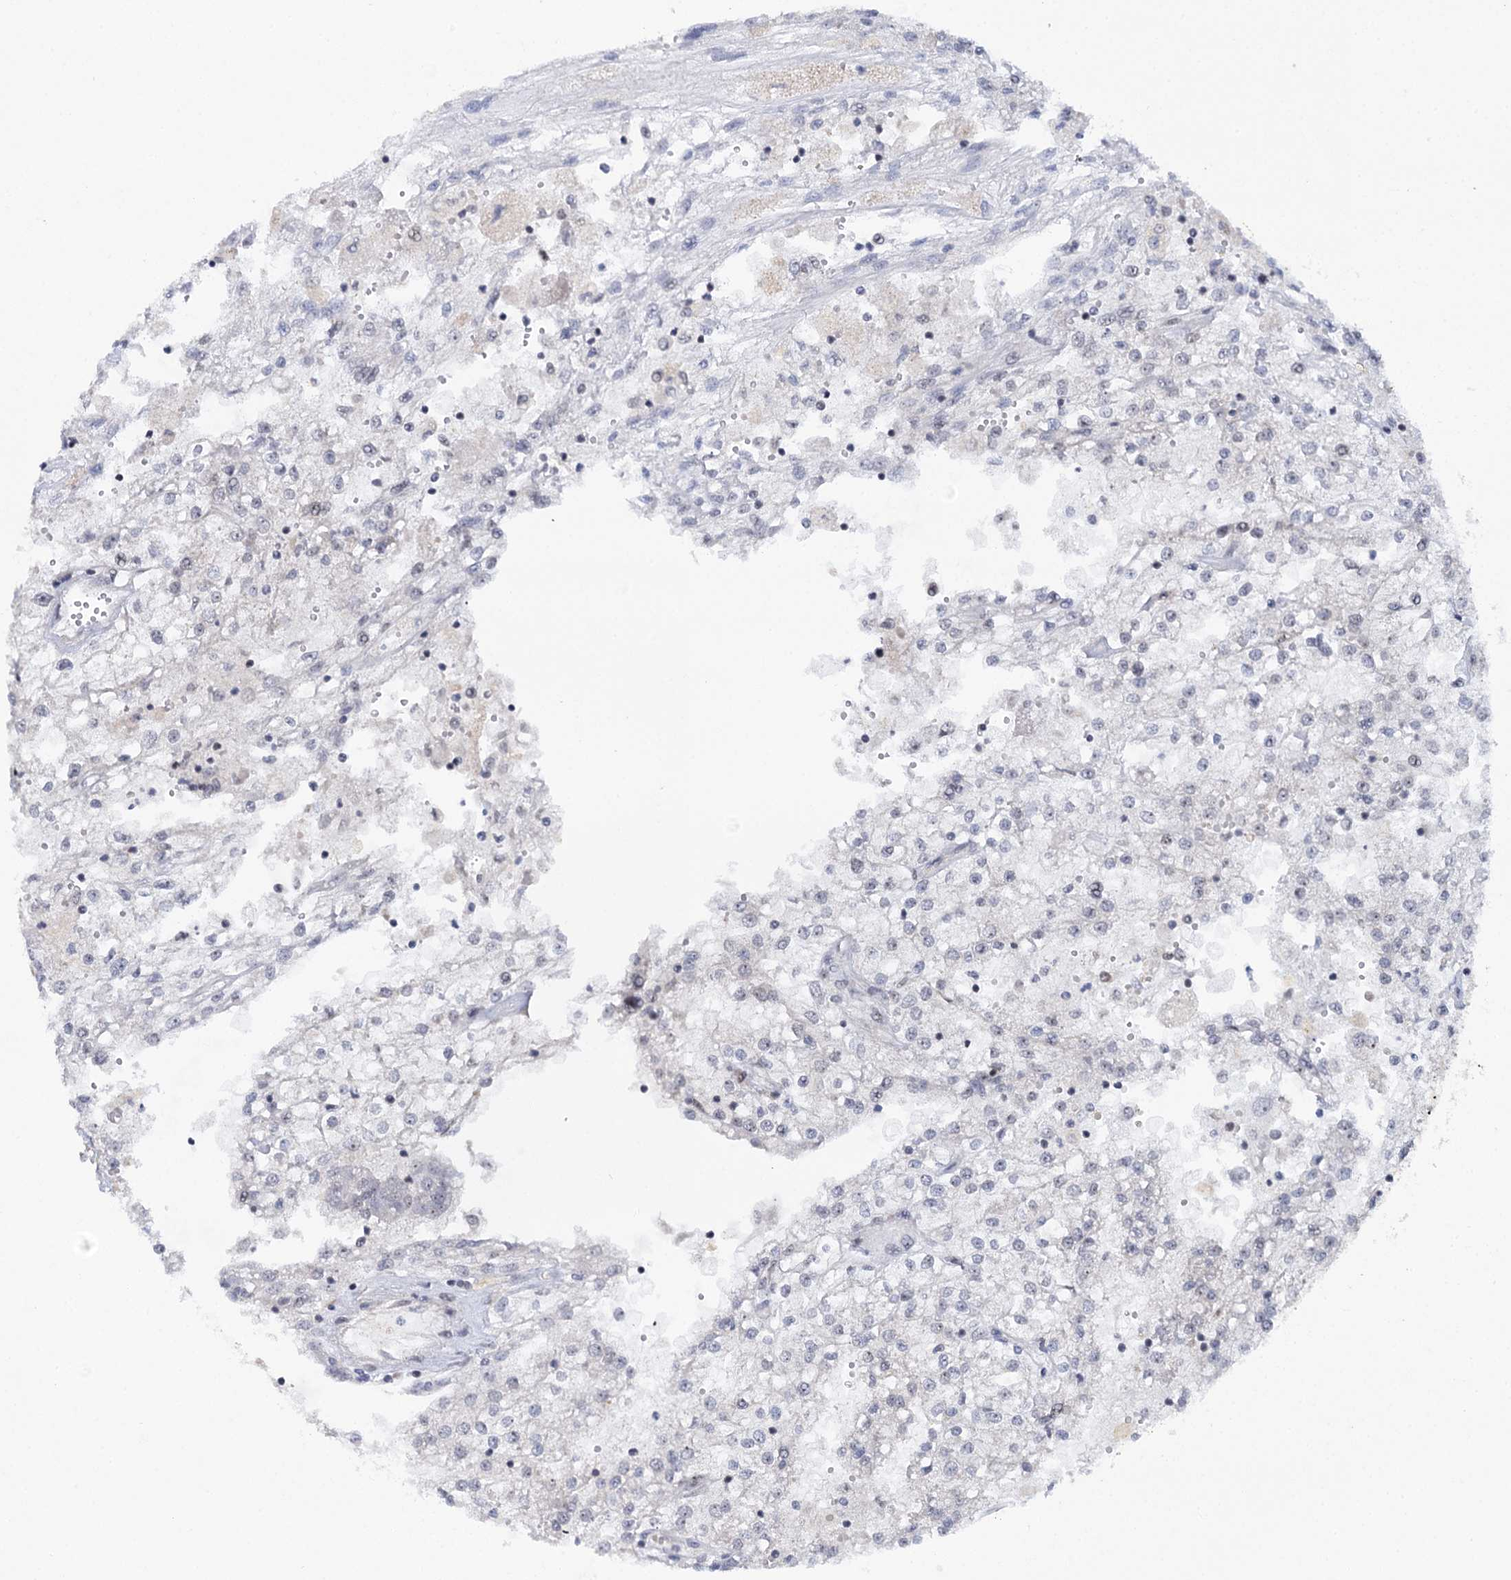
{"staining": {"intensity": "negative", "quantity": "none", "location": "none"}, "tissue": "renal cancer", "cell_type": "Tumor cells", "image_type": "cancer", "snomed": [{"axis": "morphology", "description": "Adenocarcinoma, NOS"}, {"axis": "topography", "description": "Kidney"}], "caption": "Human renal cancer (adenocarcinoma) stained for a protein using immunohistochemistry (IHC) demonstrates no expression in tumor cells.", "gene": "BUD13", "patient": {"sex": "female", "age": 52}}